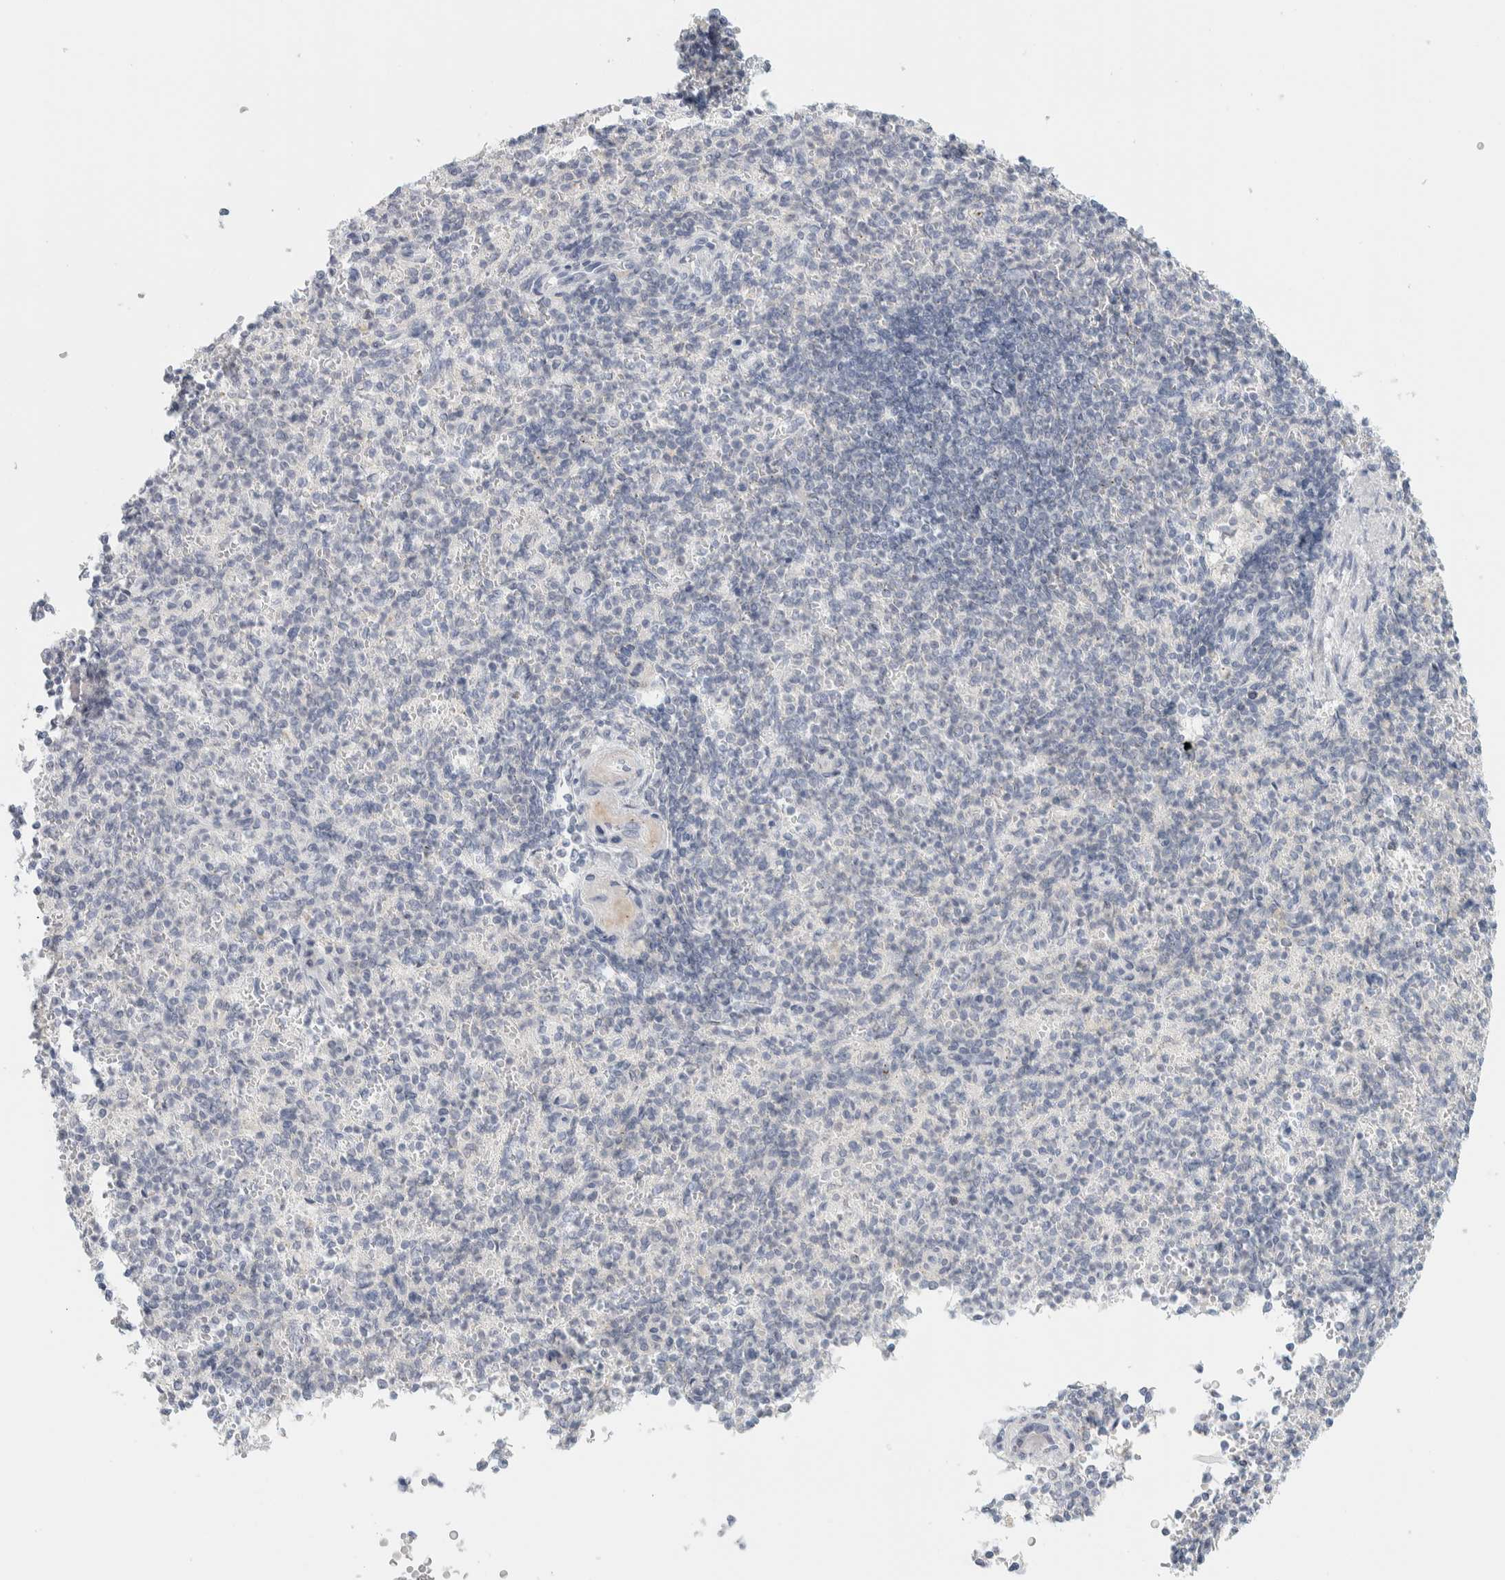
{"staining": {"intensity": "weak", "quantity": "<25%", "location": "cytoplasmic/membranous"}, "tissue": "spleen", "cell_type": "Cells in red pulp", "image_type": "normal", "snomed": [{"axis": "morphology", "description": "Normal tissue, NOS"}, {"axis": "topography", "description": "Spleen"}], "caption": "An immunohistochemistry (IHC) histopathology image of unremarkable spleen is shown. There is no staining in cells in red pulp of spleen. (Brightfield microscopy of DAB immunohistochemistry (IHC) at high magnification).", "gene": "CDH17", "patient": {"sex": "female", "age": 74}}